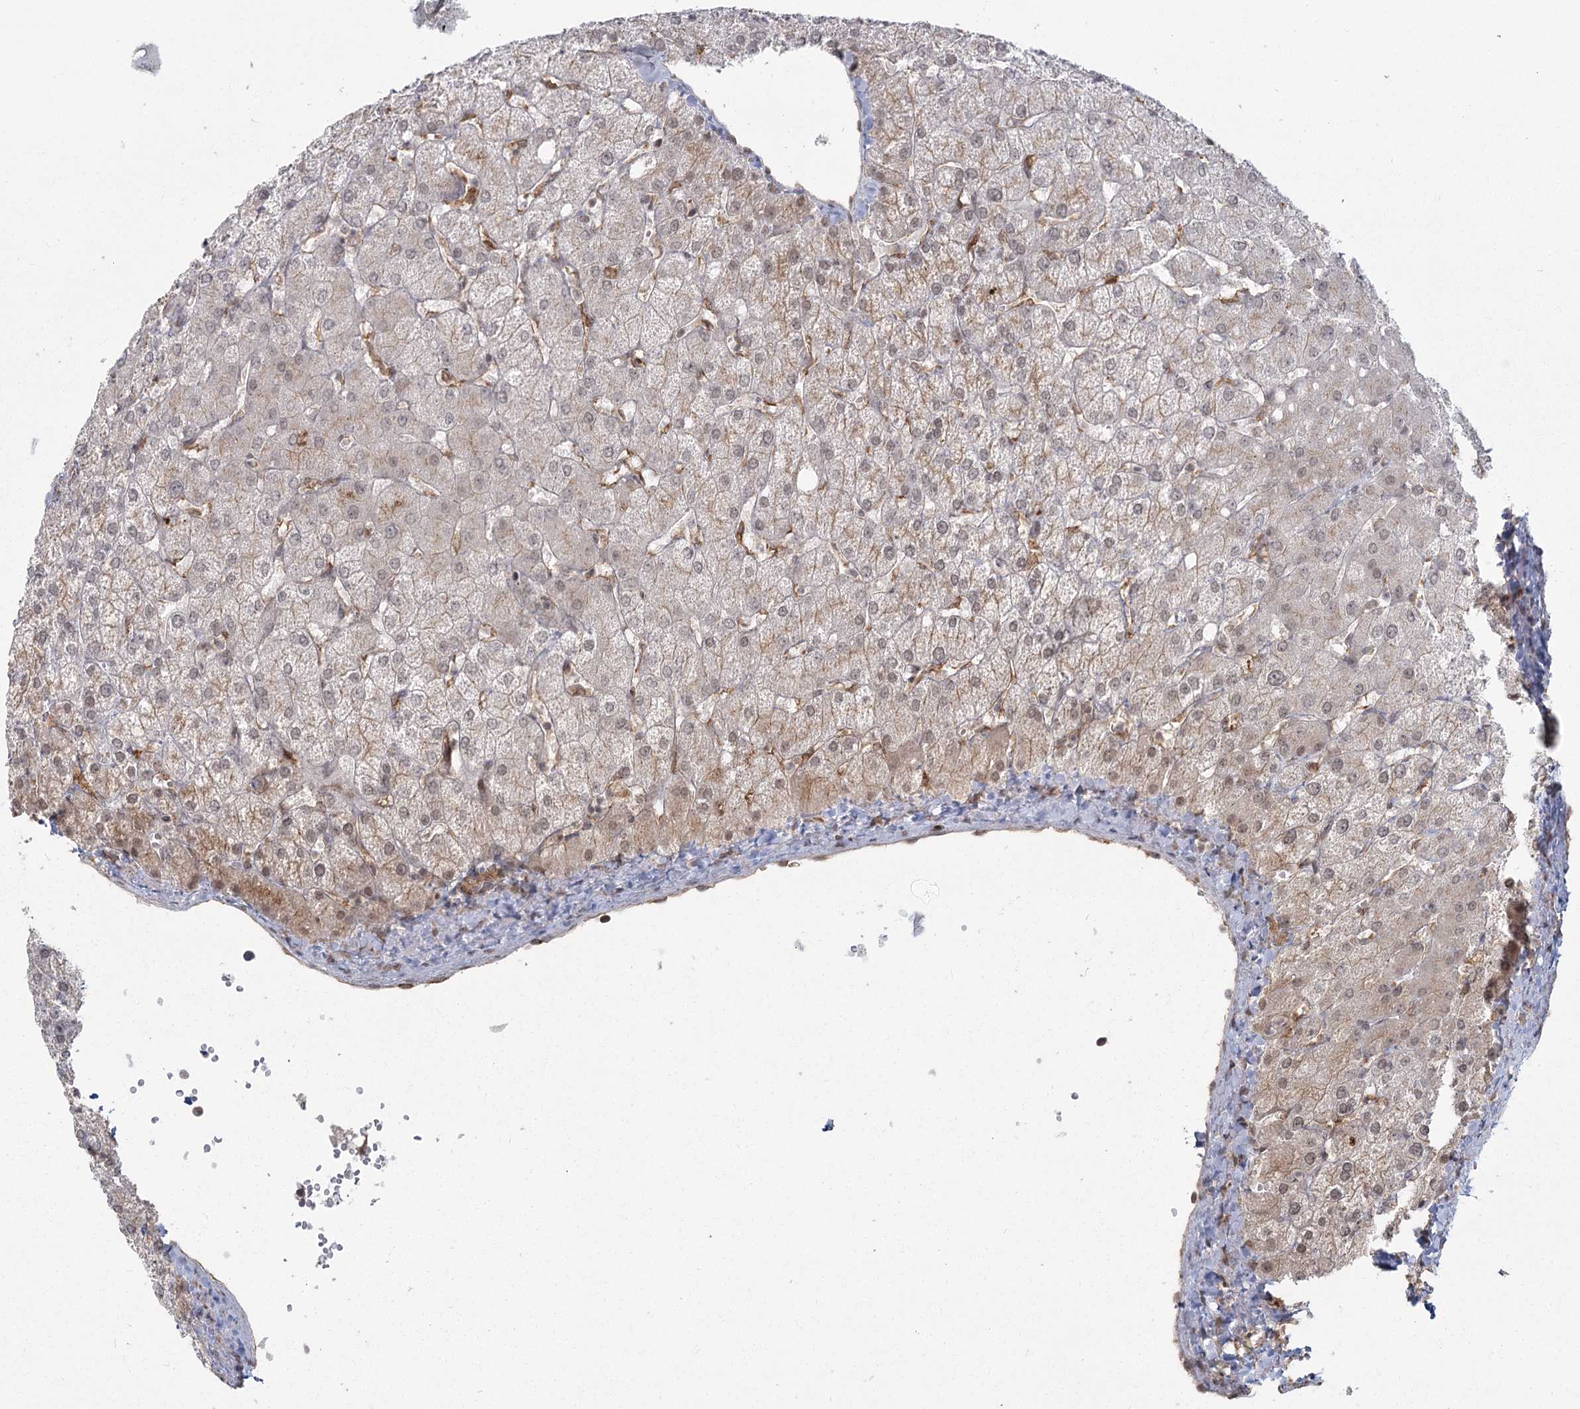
{"staining": {"intensity": "negative", "quantity": "none", "location": "none"}, "tissue": "liver", "cell_type": "Cholangiocytes", "image_type": "normal", "snomed": [{"axis": "morphology", "description": "Normal tissue, NOS"}, {"axis": "topography", "description": "Liver"}], "caption": "This is an IHC micrograph of unremarkable liver. There is no expression in cholangiocytes.", "gene": "AP2M1", "patient": {"sex": "female", "age": 54}}